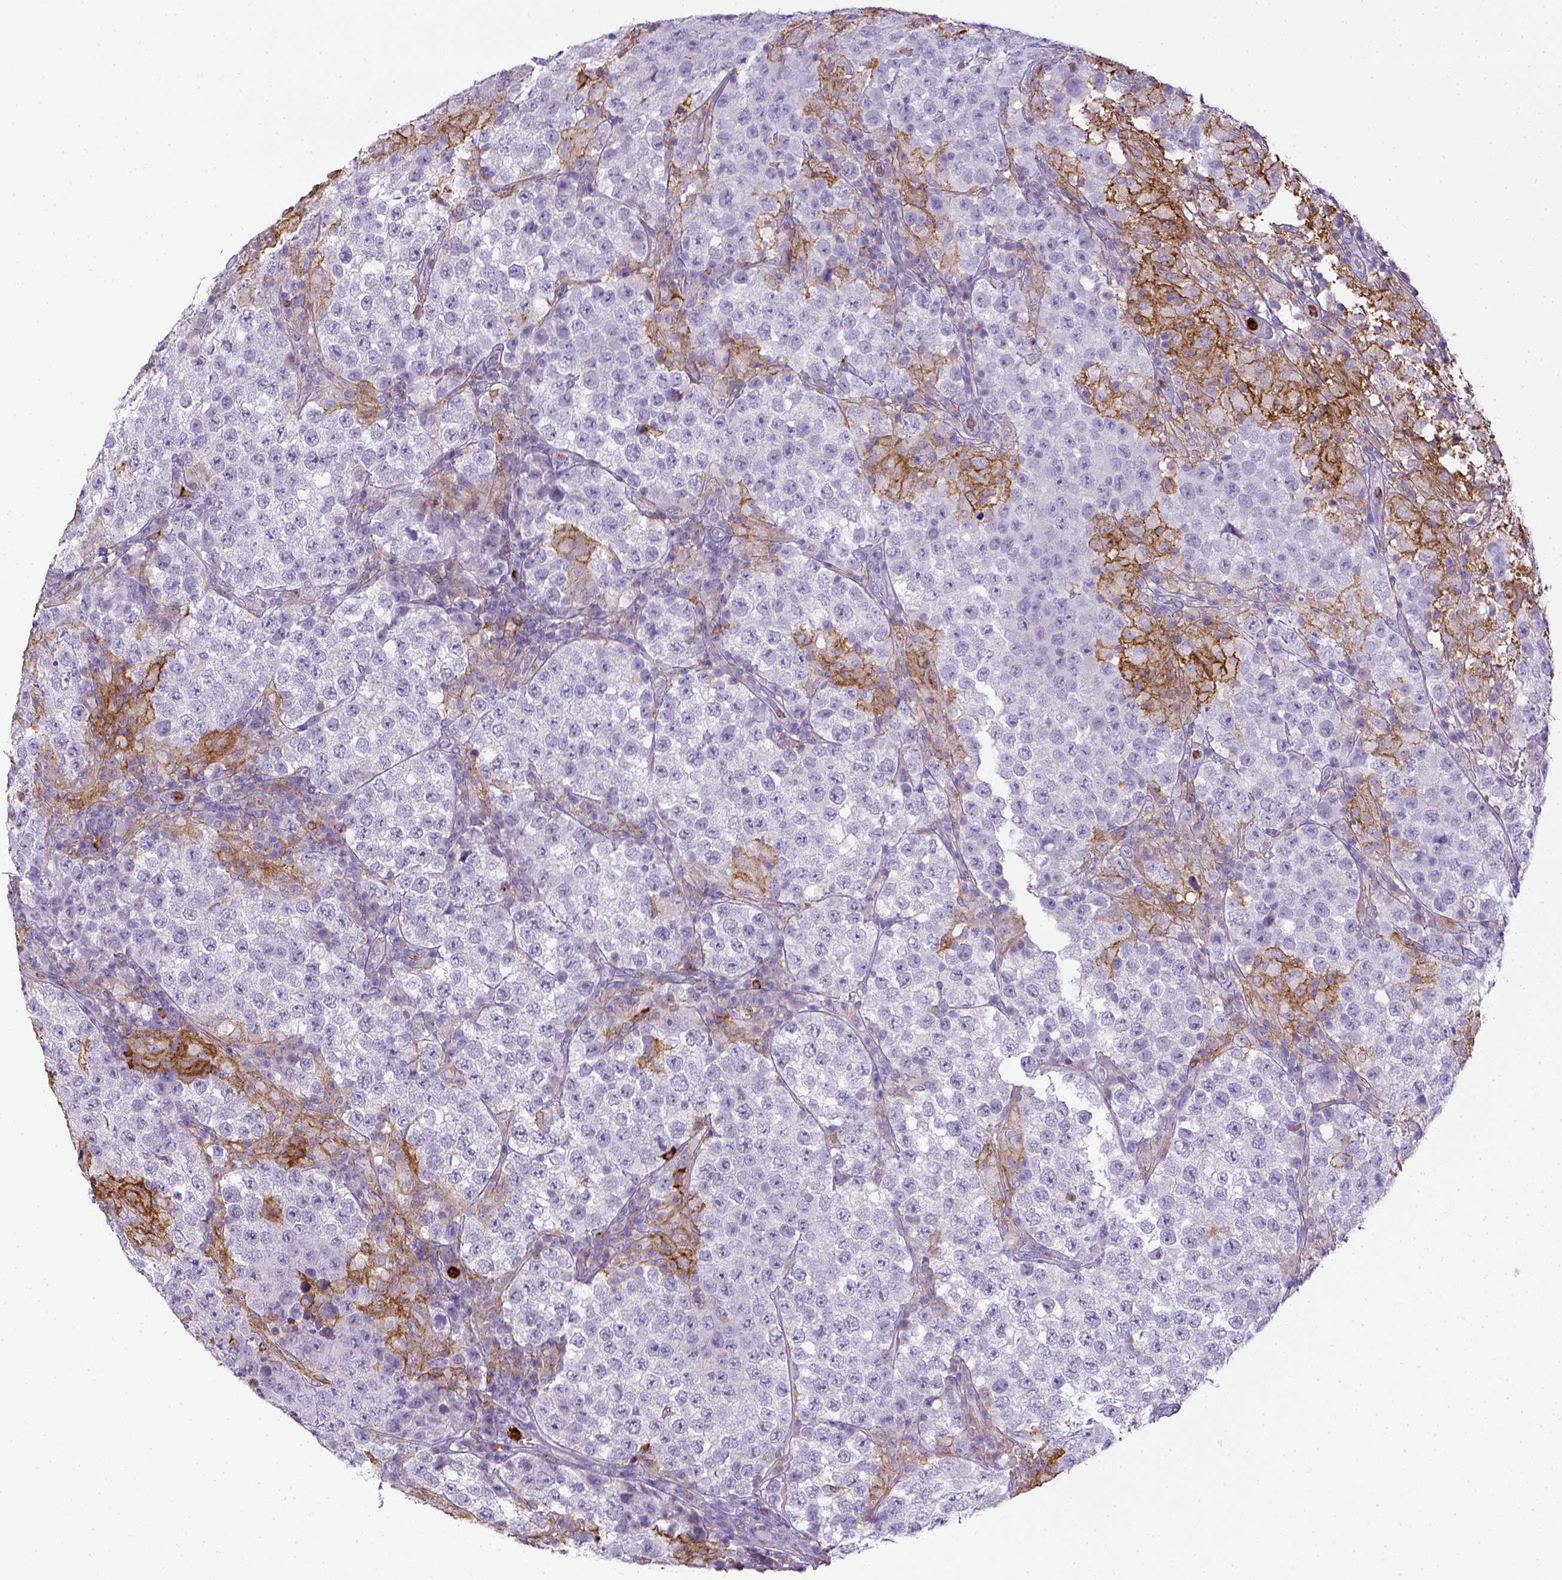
{"staining": {"intensity": "negative", "quantity": "none", "location": "none"}, "tissue": "testis cancer", "cell_type": "Tumor cells", "image_type": "cancer", "snomed": [{"axis": "morphology", "description": "Seminoma, NOS"}, {"axis": "morphology", "description": "Carcinoma, Embryonal, NOS"}, {"axis": "topography", "description": "Testis"}], "caption": "Testis seminoma stained for a protein using IHC shows no staining tumor cells.", "gene": "ITGAM", "patient": {"sex": "male", "age": 41}}